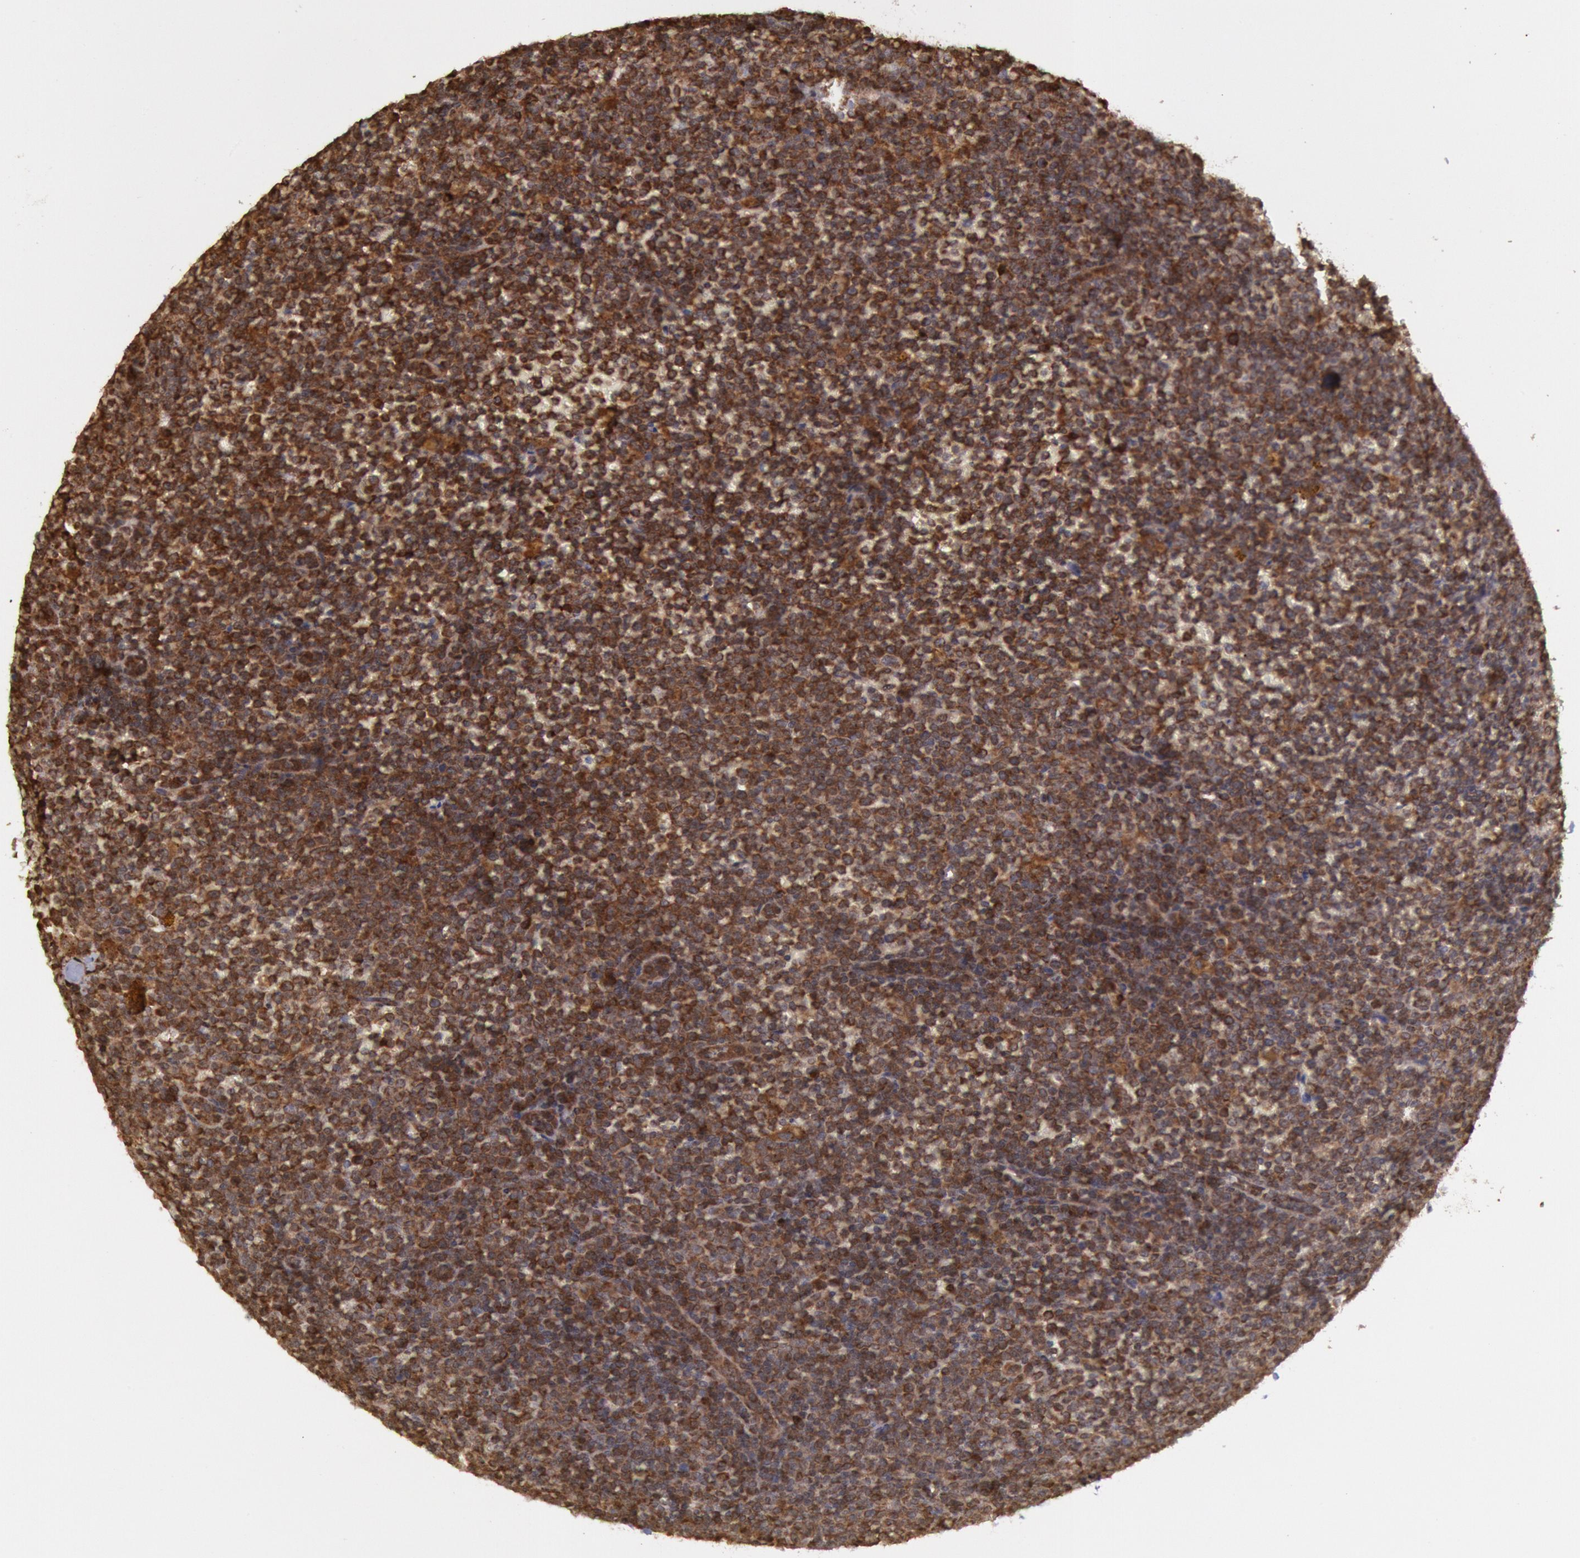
{"staining": {"intensity": "moderate", "quantity": ">75%", "location": "cytoplasmic/membranous"}, "tissue": "lymphoma", "cell_type": "Tumor cells", "image_type": "cancer", "snomed": [{"axis": "morphology", "description": "Malignant lymphoma, non-Hodgkin's type, Low grade"}, {"axis": "topography", "description": "Lymph node"}], "caption": "A brown stain highlights moderate cytoplasmic/membranous staining of a protein in human lymphoma tumor cells. (DAB IHC with brightfield microscopy, high magnification).", "gene": "STX17", "patient": {"sex": "male", "age": 50}}